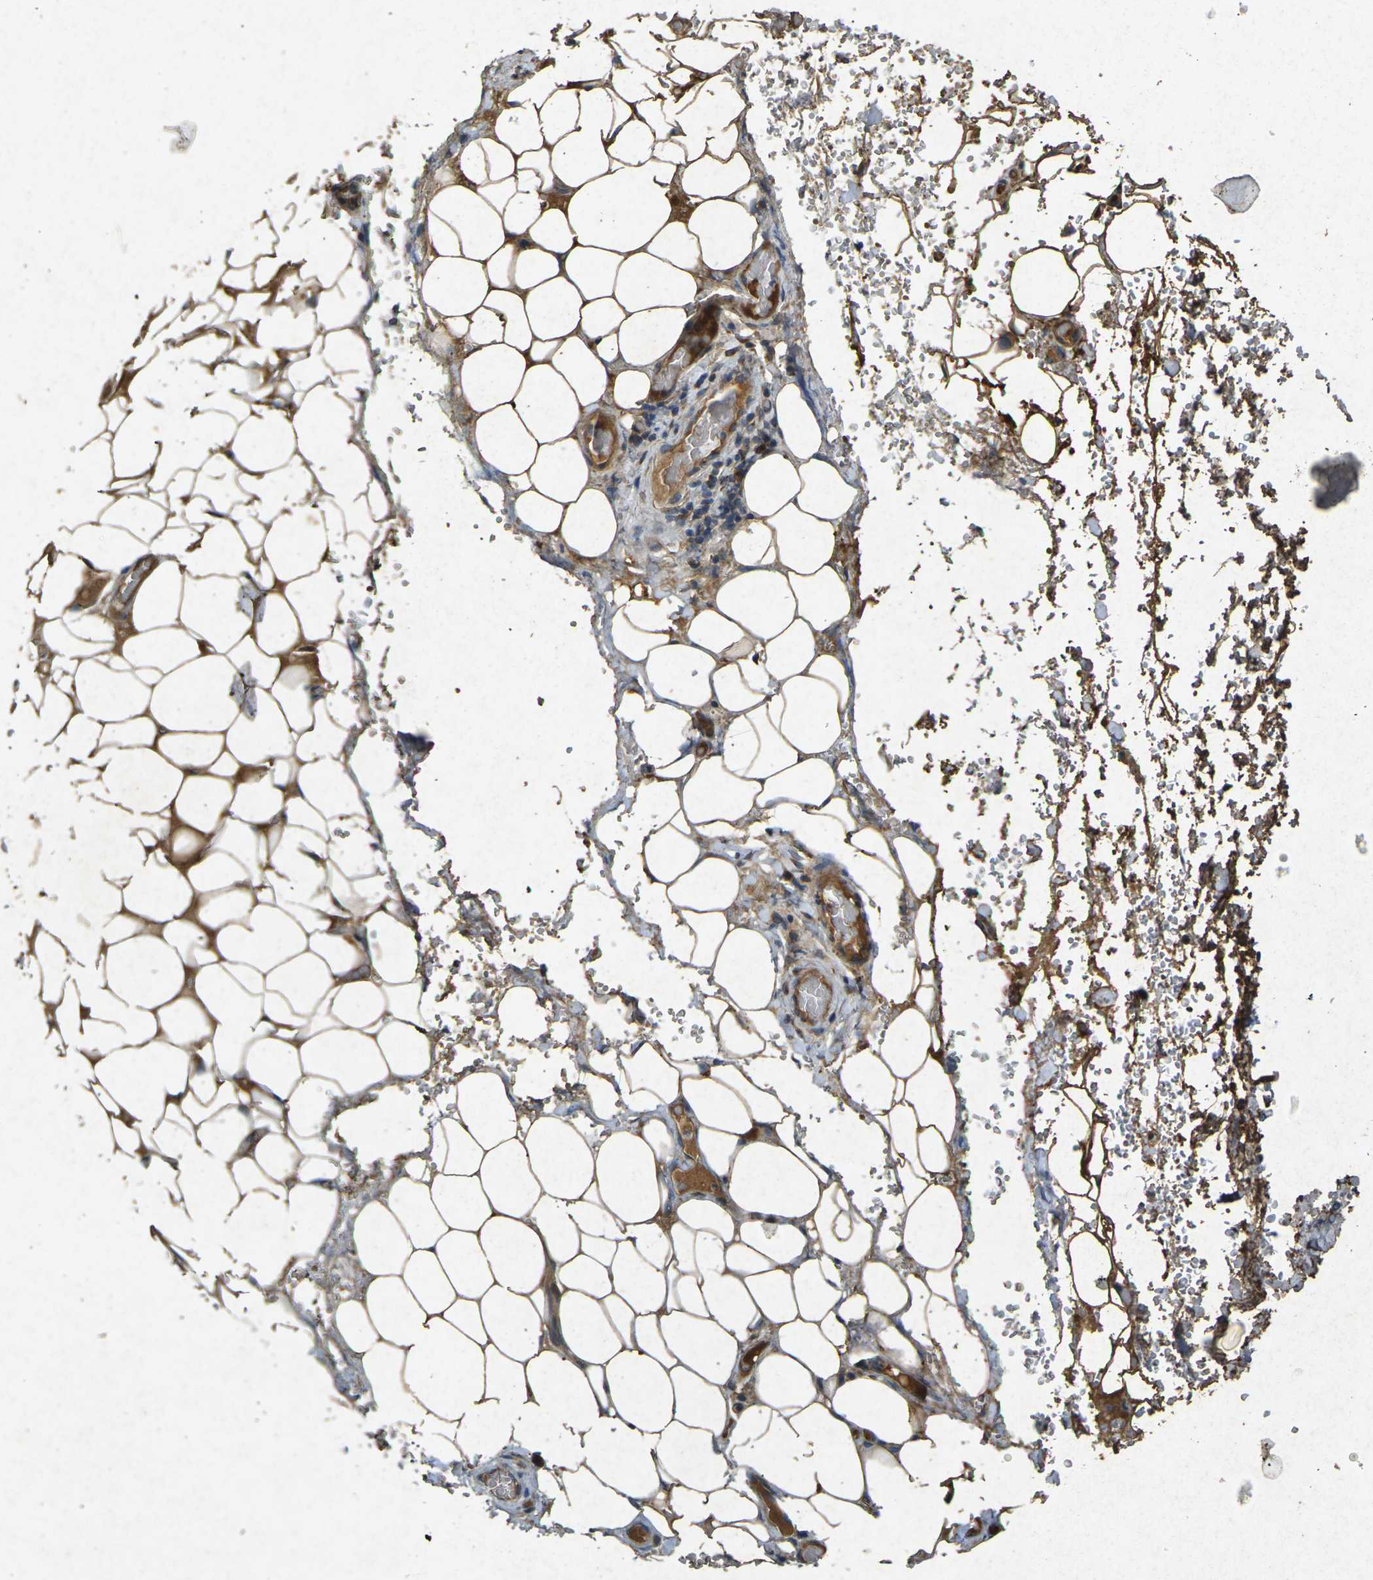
{"staining": {"intensity": "moderate", "quantity": "25%-75%", "location": "cytoplasmic/membranous"}, "tissue": "adipose tissue", "cell_type": "Adipocytes", "image_type": "normal", "snomed": [{"axis": "morphology", "description": "Normal tissue, NOS"}, {"axis": "morphology", "description": "Adenocarcinoma, NOS"}, {"axis": "topography", "description": "Esophagus"}], "caption": "About 25%-75% of adipocytes in unremarkable adipose tissue display moderate cytoplasmic/membranous protein positivity as visualized by brown immunohistochemical staining.", "gene": "RGMA", "patient": {"sex": "male", "age": 62}}